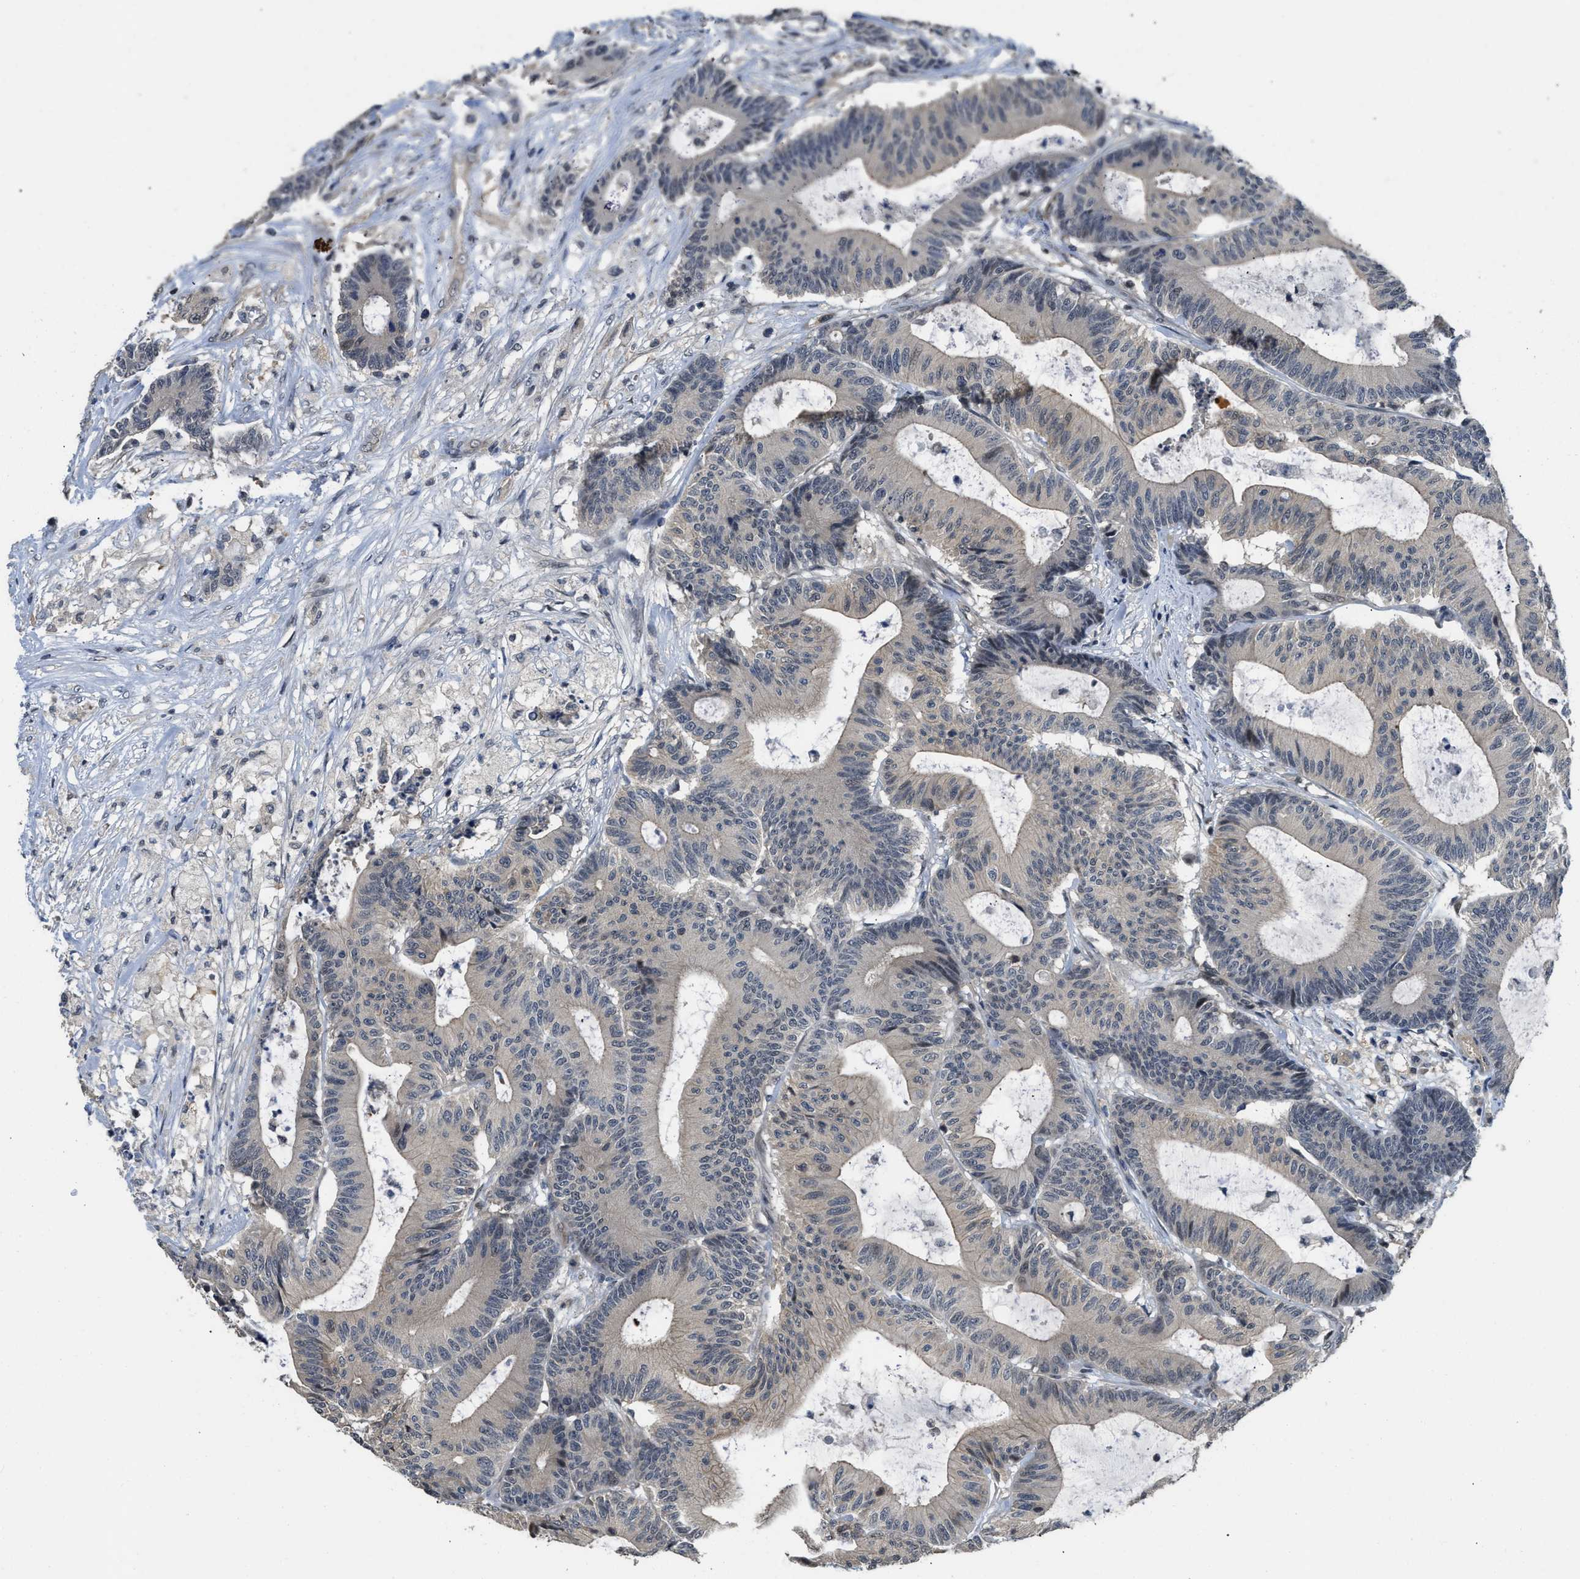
{"staining": {"intensity": "negative", "quantity": "none", "location": "none"}, "tissue": "colorectal cancer", "cell_type": "Tumor cells", "image_type": "cancer", "snomed": [{"axis": "morphology", "description": "Adenocarcinoma, NOS"}, {"axis": "topography", "description": "Colon"}], "caption": "High power microscopy histopathology image of an immunohistochemistry histopathology image of colorectal cancer (adenocarcinoma), revealing no significant staining in tumor cells. (DAB (3,3'-diaminobenzidine) immunohistochemistry visualized using brightfield microscopy, high magnification).", "gene": "TES", "patient": {"sex": "female", "age": 84}}